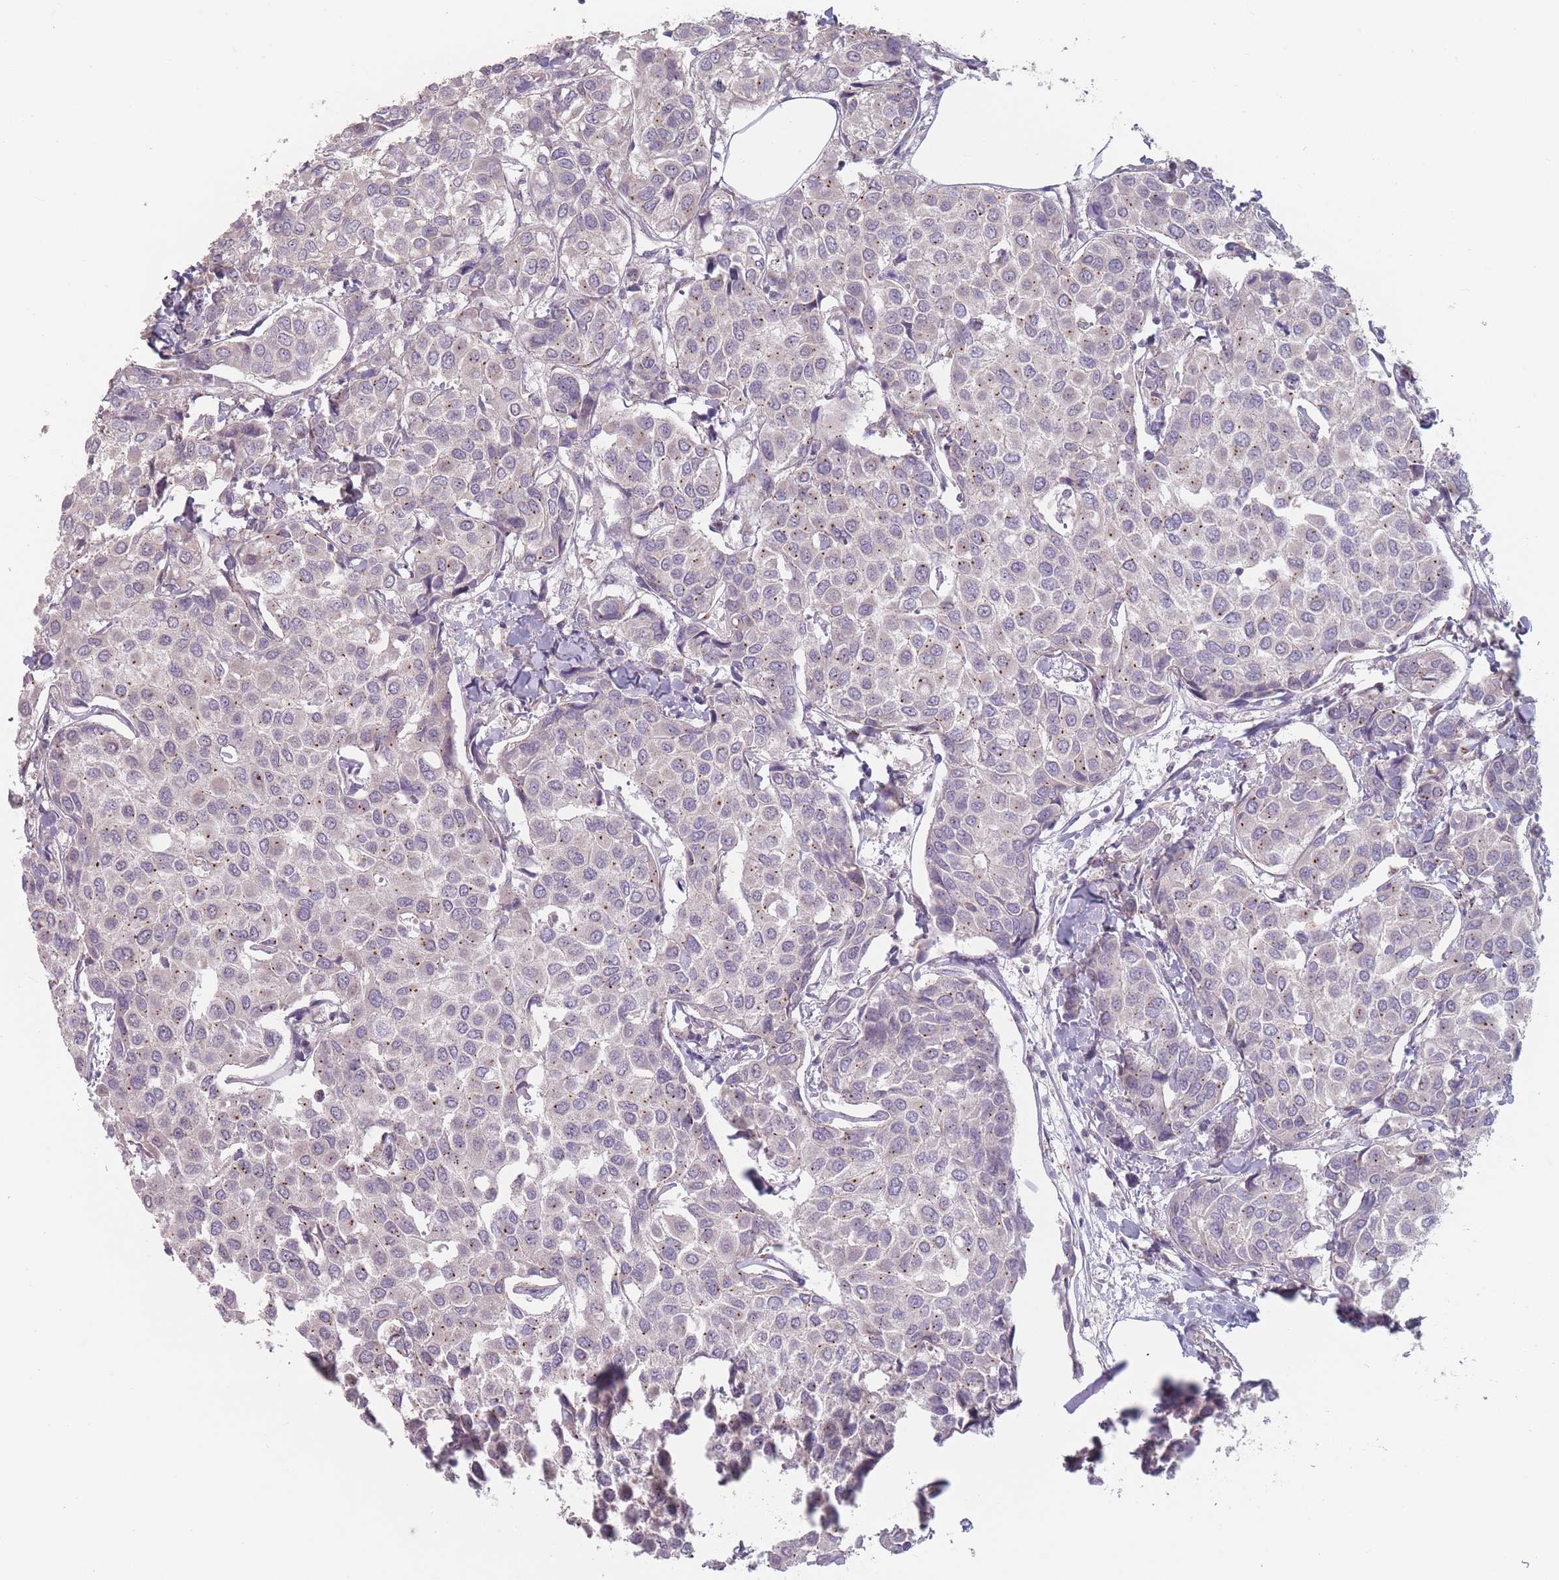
{"staining": {"intensity": "weak", "quantity": "<25%", "location": "cytoplasmic/membranous"}, "tissue": "breast cancer", "cell_type": "Tumor cells", "image_type": "cancer", "snomed": [{"axis": "morphology", "description": "Duct carcinoma"}, {"axis": "topography", "description": "Breast"}], "caption": "Tumor cells are negative for protein expression in human infiltrating ductal carcinoma (breast).", "gene": "AKAIN1", "patient": {"sex": "female", "age": 55}}